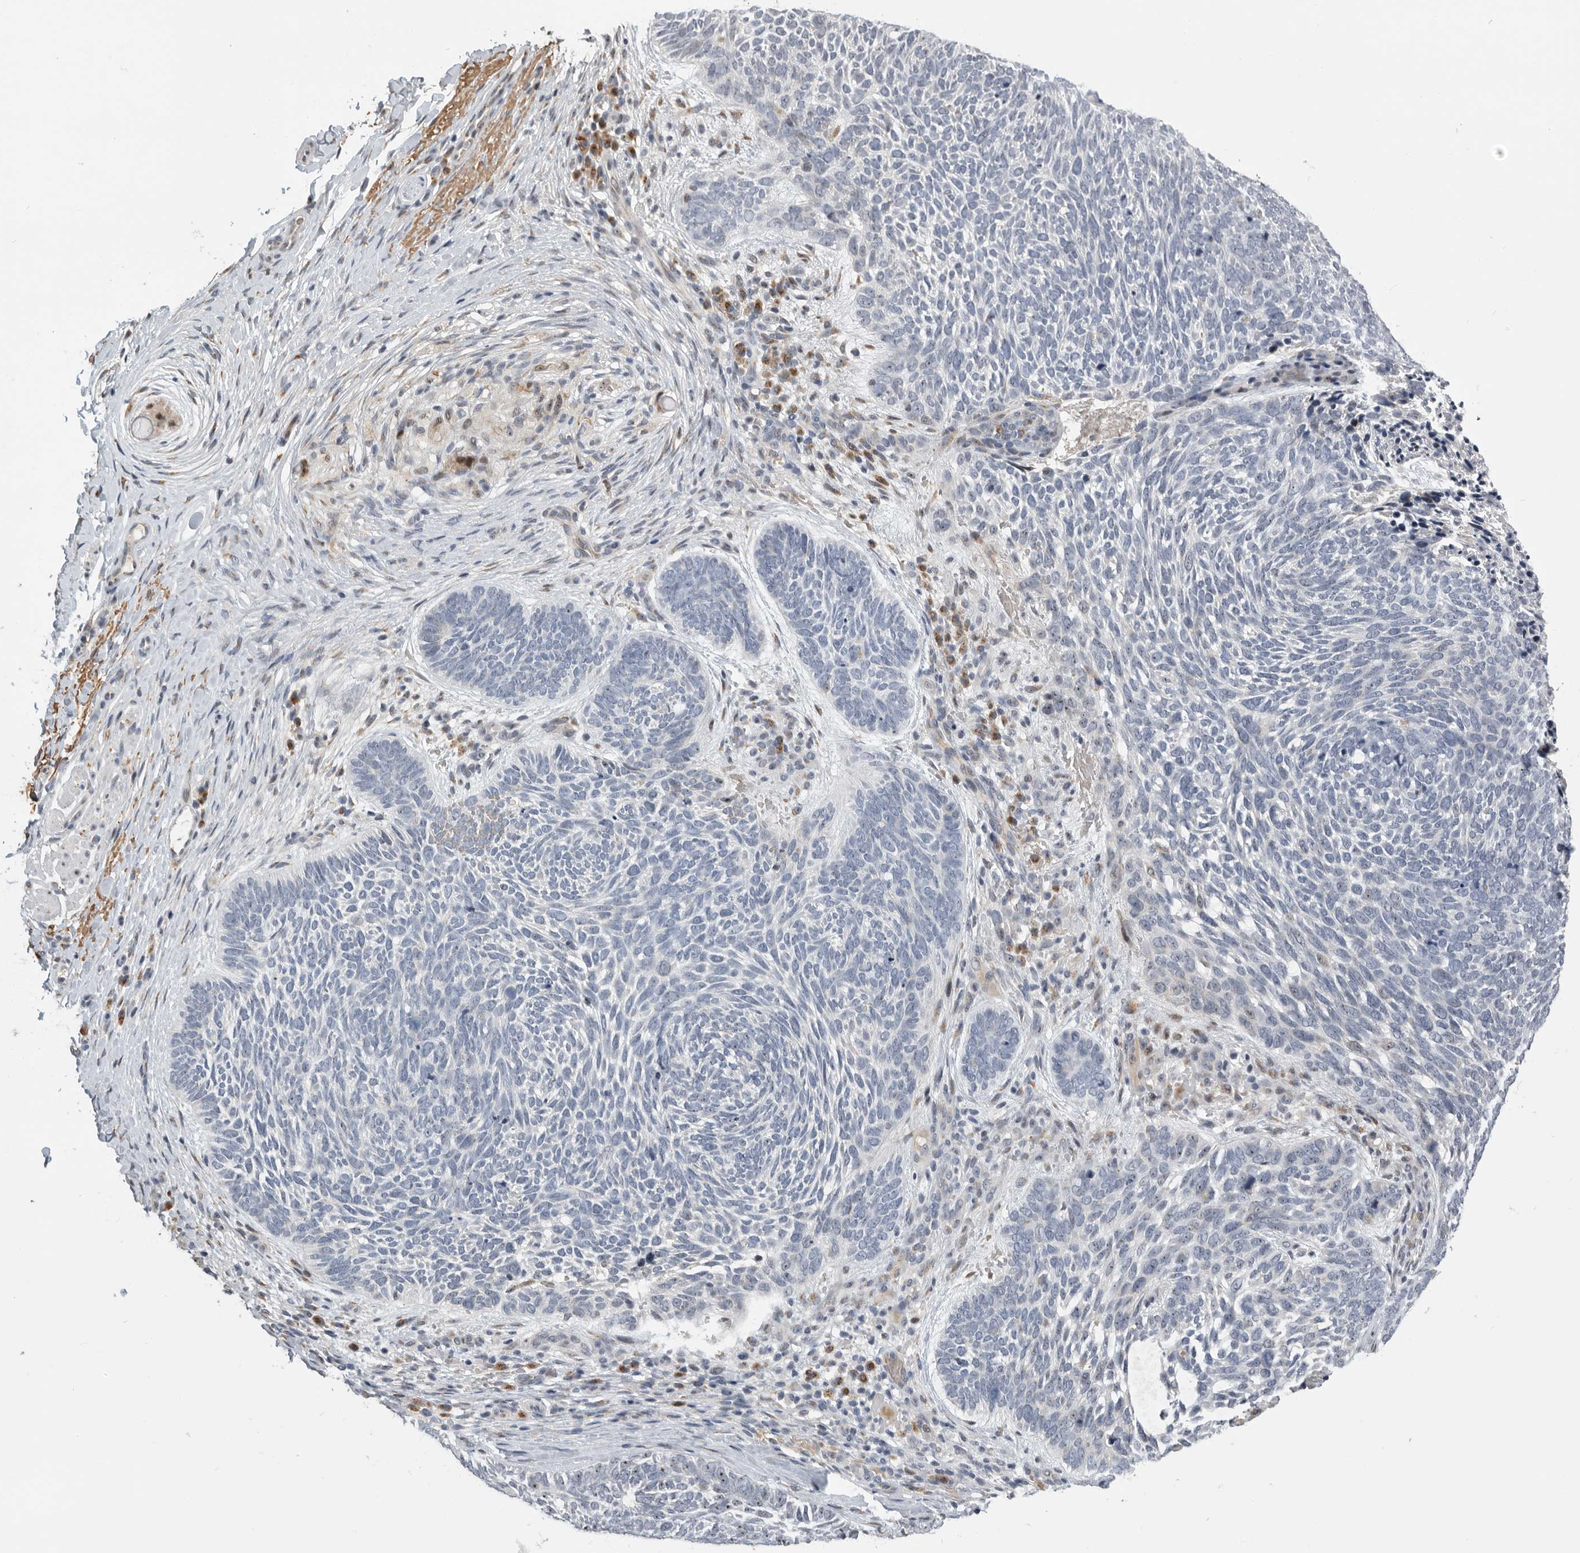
{"staining": {"intensity": "moderate", "quantity": "<25%", "location": "nuclear"}, "tissue": "skin cancer", "cell_type": "Tumor cells", "image_type": "cancer", "snomed": [{"axis": "morphology", "description": "Basal cell carcinoma"}, {"axis": "topography", "description": "Skin"}], "caption": "Immunohistochemical staining of human basal cell carcinoma (skin) exhibits low levels of moderate nuclear positivity in about <25% of tumor cells. (brown staining indicates protein expression, while blue staining denotes nuclei).", "gene": "PCMTD1", "patient": {"sex": "female", "age": 85}}